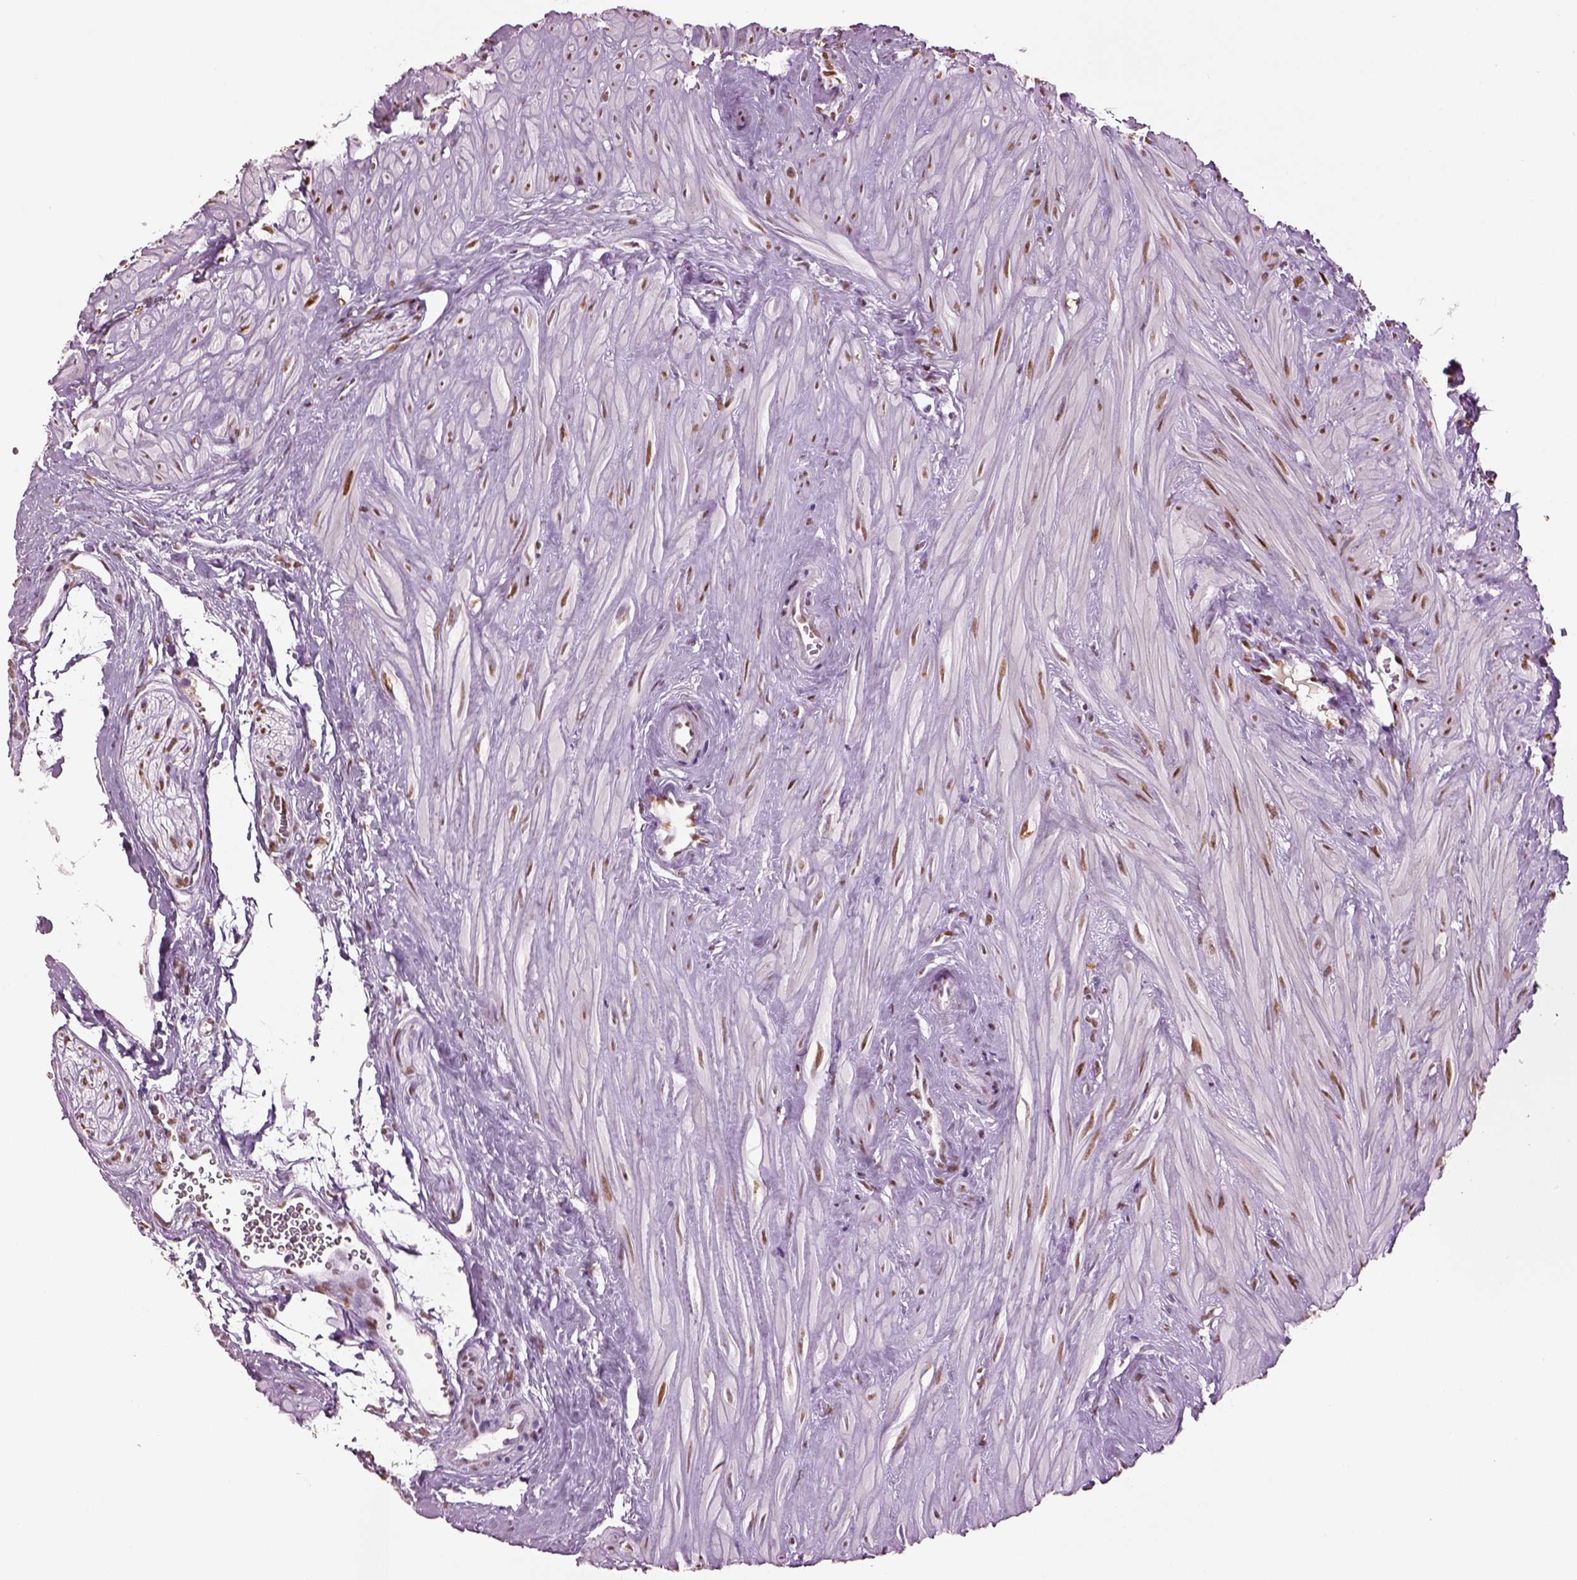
{"staining": {"intensity": "moderate", "quantity": ">75%", "location": "nuclear"}, "tissue": "seminal vesicle", "cell_type": "Glandular cells", "image_type": "normal", "snomed": [{"axis": "morphology", "description": "Normal tissue, NOS"}, {"axis": "morphology", "description": "Urothelial carcinoma, NOS"}, {"axis": "topography", "description": "Urinary bladder"}, {"axis": "topography", "description": "Seminal veicle"}], "caption": "Immunohistochemistry (IHC) image of unremarkable seminal vesicle: human seminal vesicle stained using immunohistochemistry (IHC) displays medium levels of moderate protein expression localized specifically in the nuclear of glandular cells, appearing as a nuclear brown color.", "gene": "DDX3X", "patient": {"sex": "male", "age": 76}}